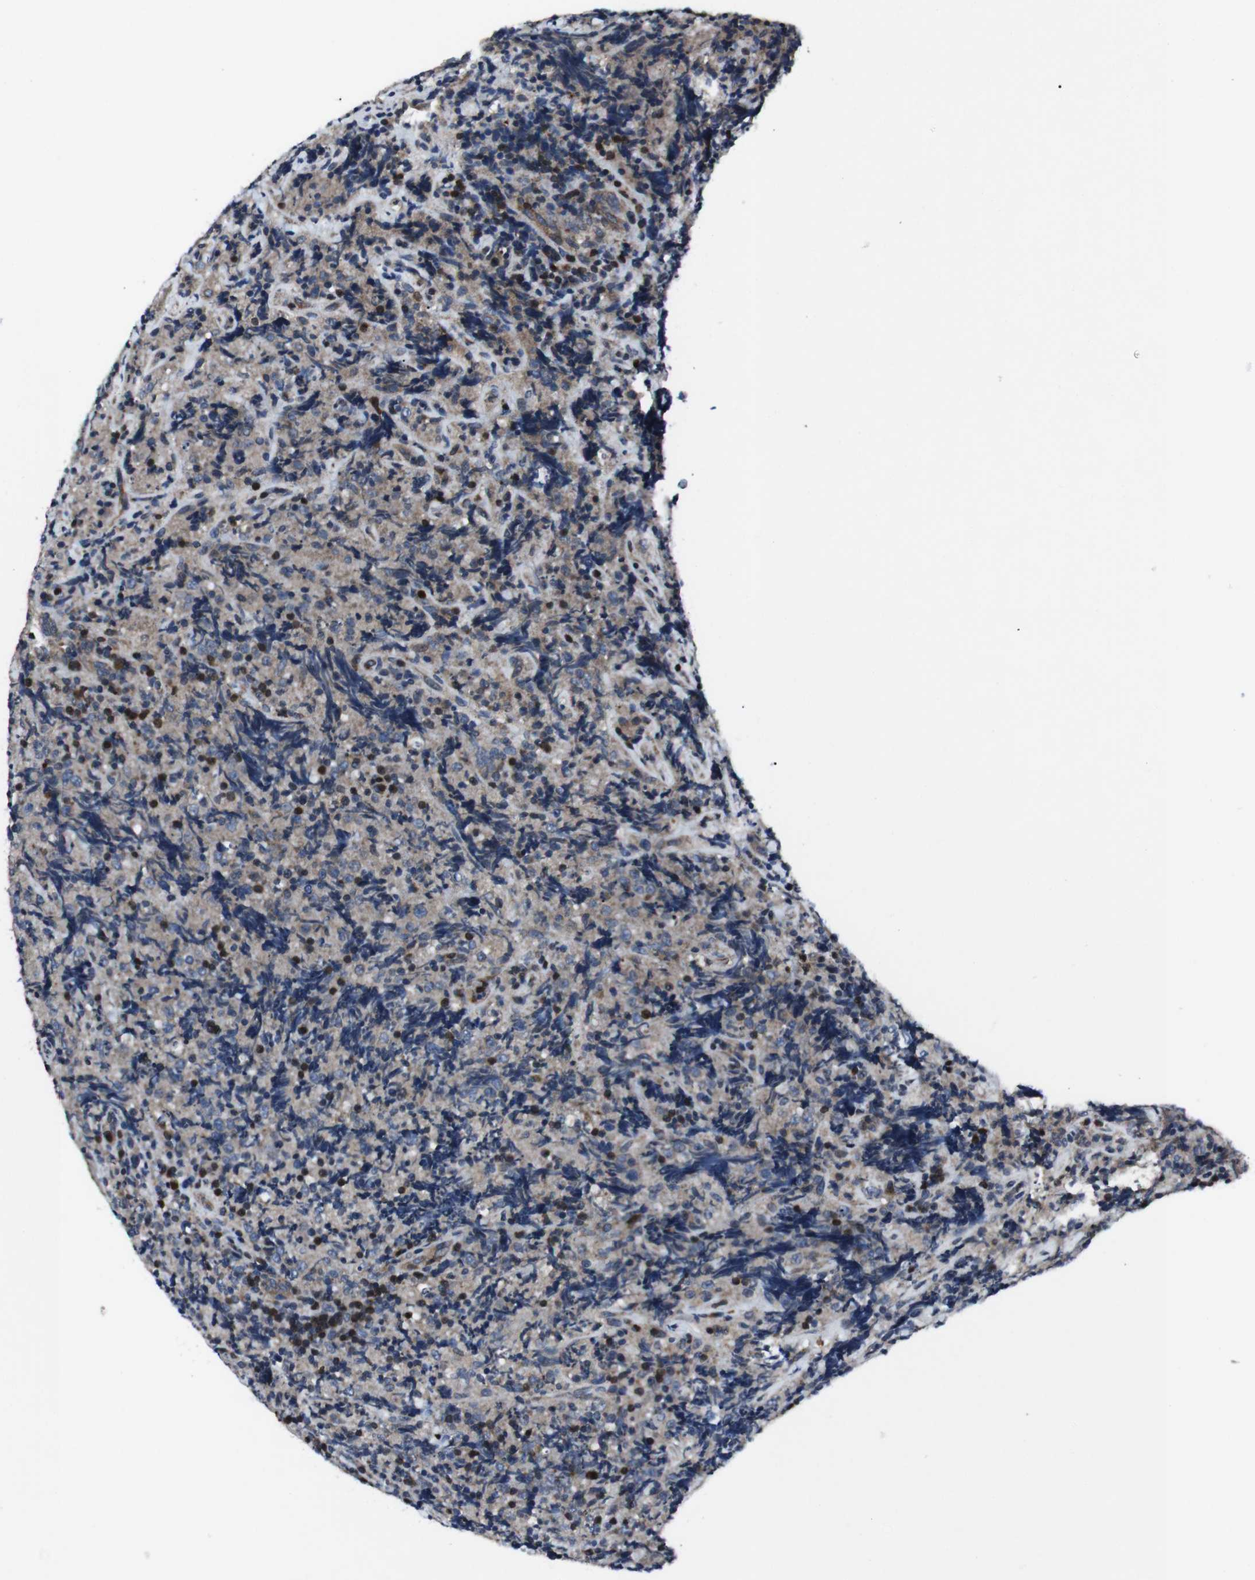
{"staining": {"intensity": "moderate", "quantity": "25%-75%", "location": "cytoplasmic/membranous,nuclear"}, "tissue": "lymphoma", "cell_type": "Tumor cells", "image_type": "cancer", "snomed": [{"axis": "morphology", "description": "Malignant lymphoma, non-Hodgkin's type, High grade"}, {"axis": "topography", "description": "Tonsil"}], "caption": "Immunohistochemical staining of lymphoma reveals medium levels of moderate cytoplasmic/membranous and nuclear protein positivity in about 25%-75% of tumor cells.", "gene": "STAT4", "patient": {"sex": "female", "age": 36}}